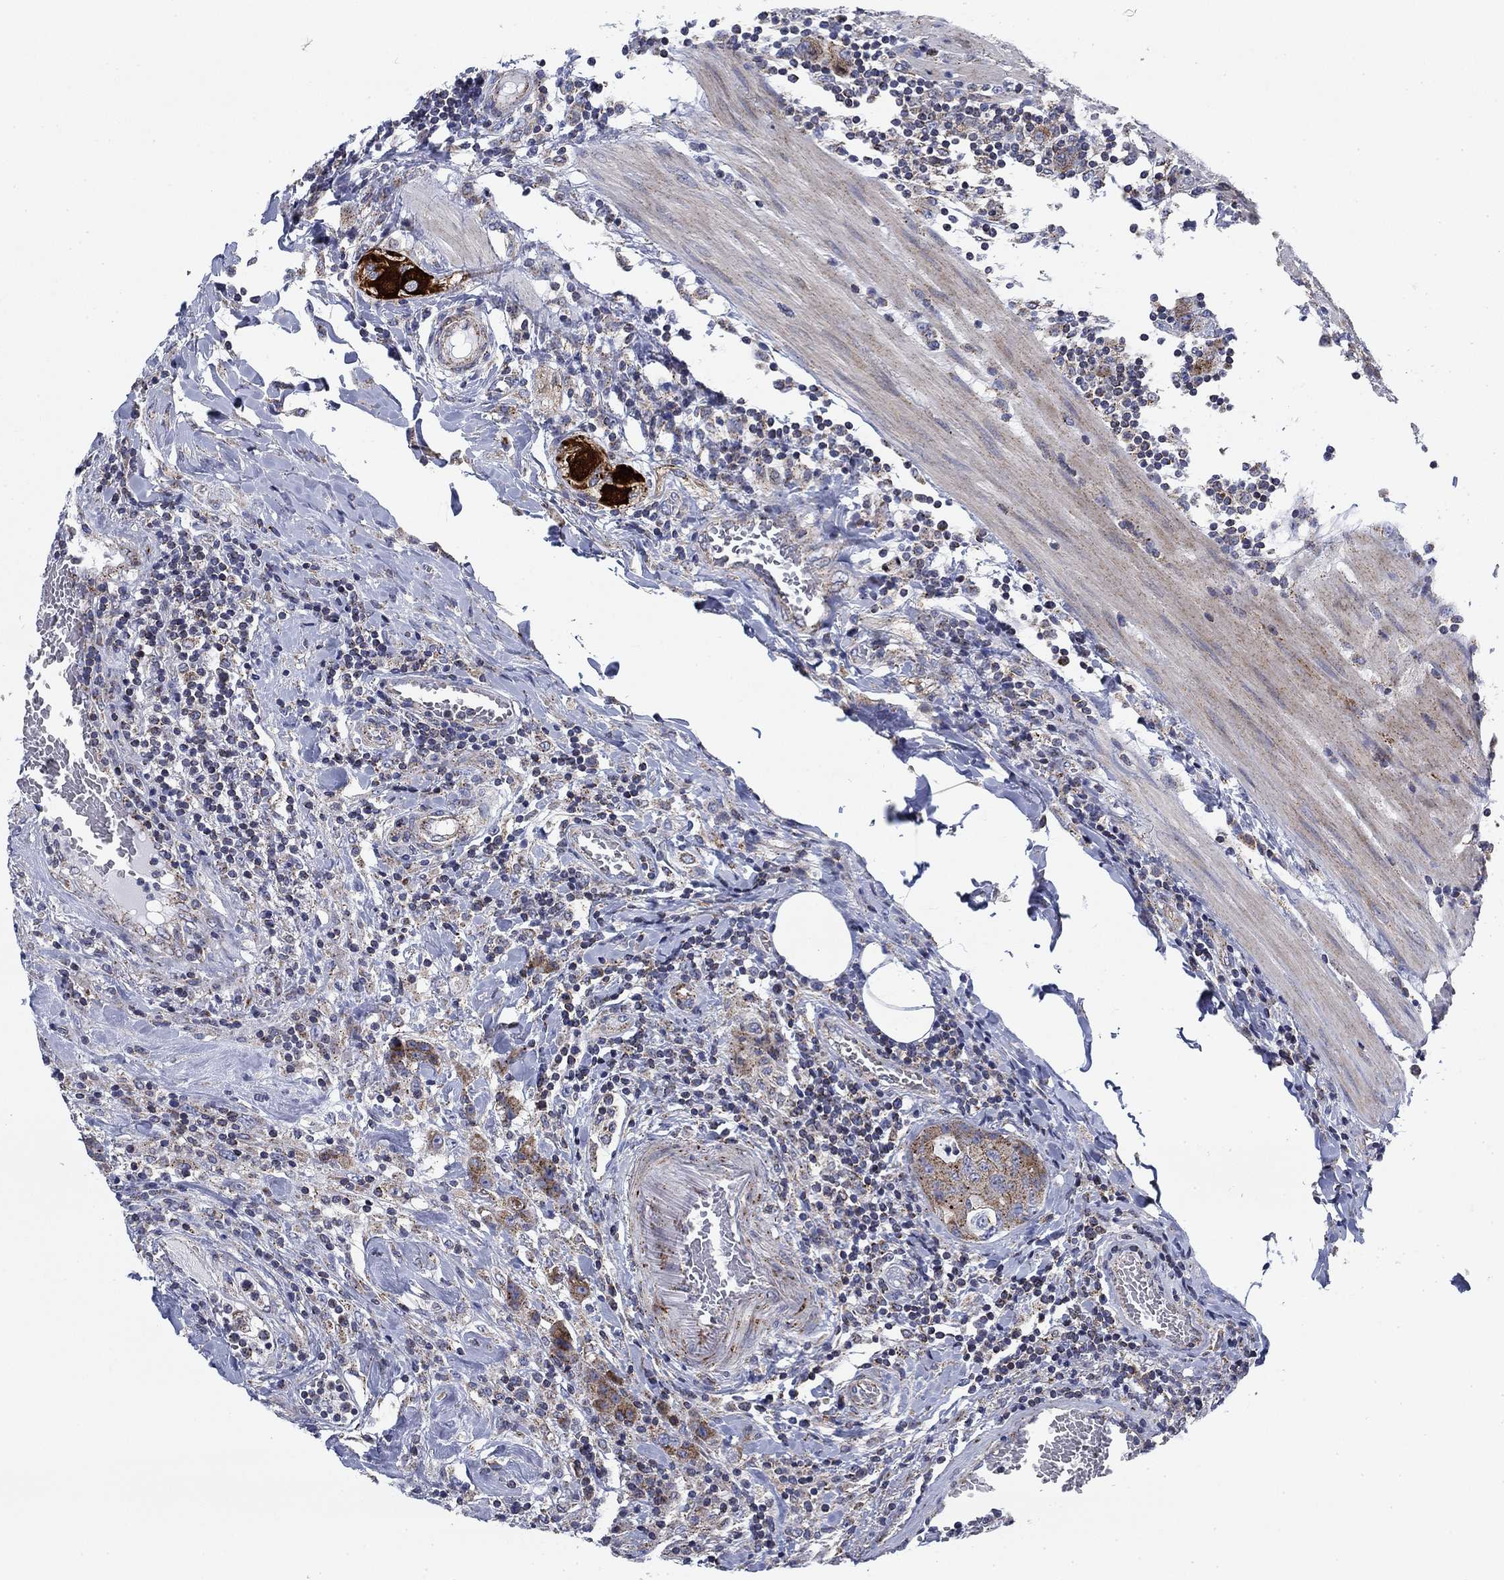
{"staining": {"intensity": "moderate", "quantity": "<25%", "location": "cytoplasmic/membranous"}, "tissue": "colorectal cancer", "cell_type": "Tumor cells", "image_type": "cancer", "snomed": [{"axis": "morphology", "description": "Adenocarcinoma, NOS"}, {"axis": "topography", "description": "Colon"}], "caption": "IHC histopathology image of human adenocarcinoma (colorectal) stained for a protein (brown), which demonstrates low levels of moderate cytoplasmic/membranous positivity in about <25% of tumor cells.", "gene": "NACAD", "patient": {"sex": "female", "age": 48}}